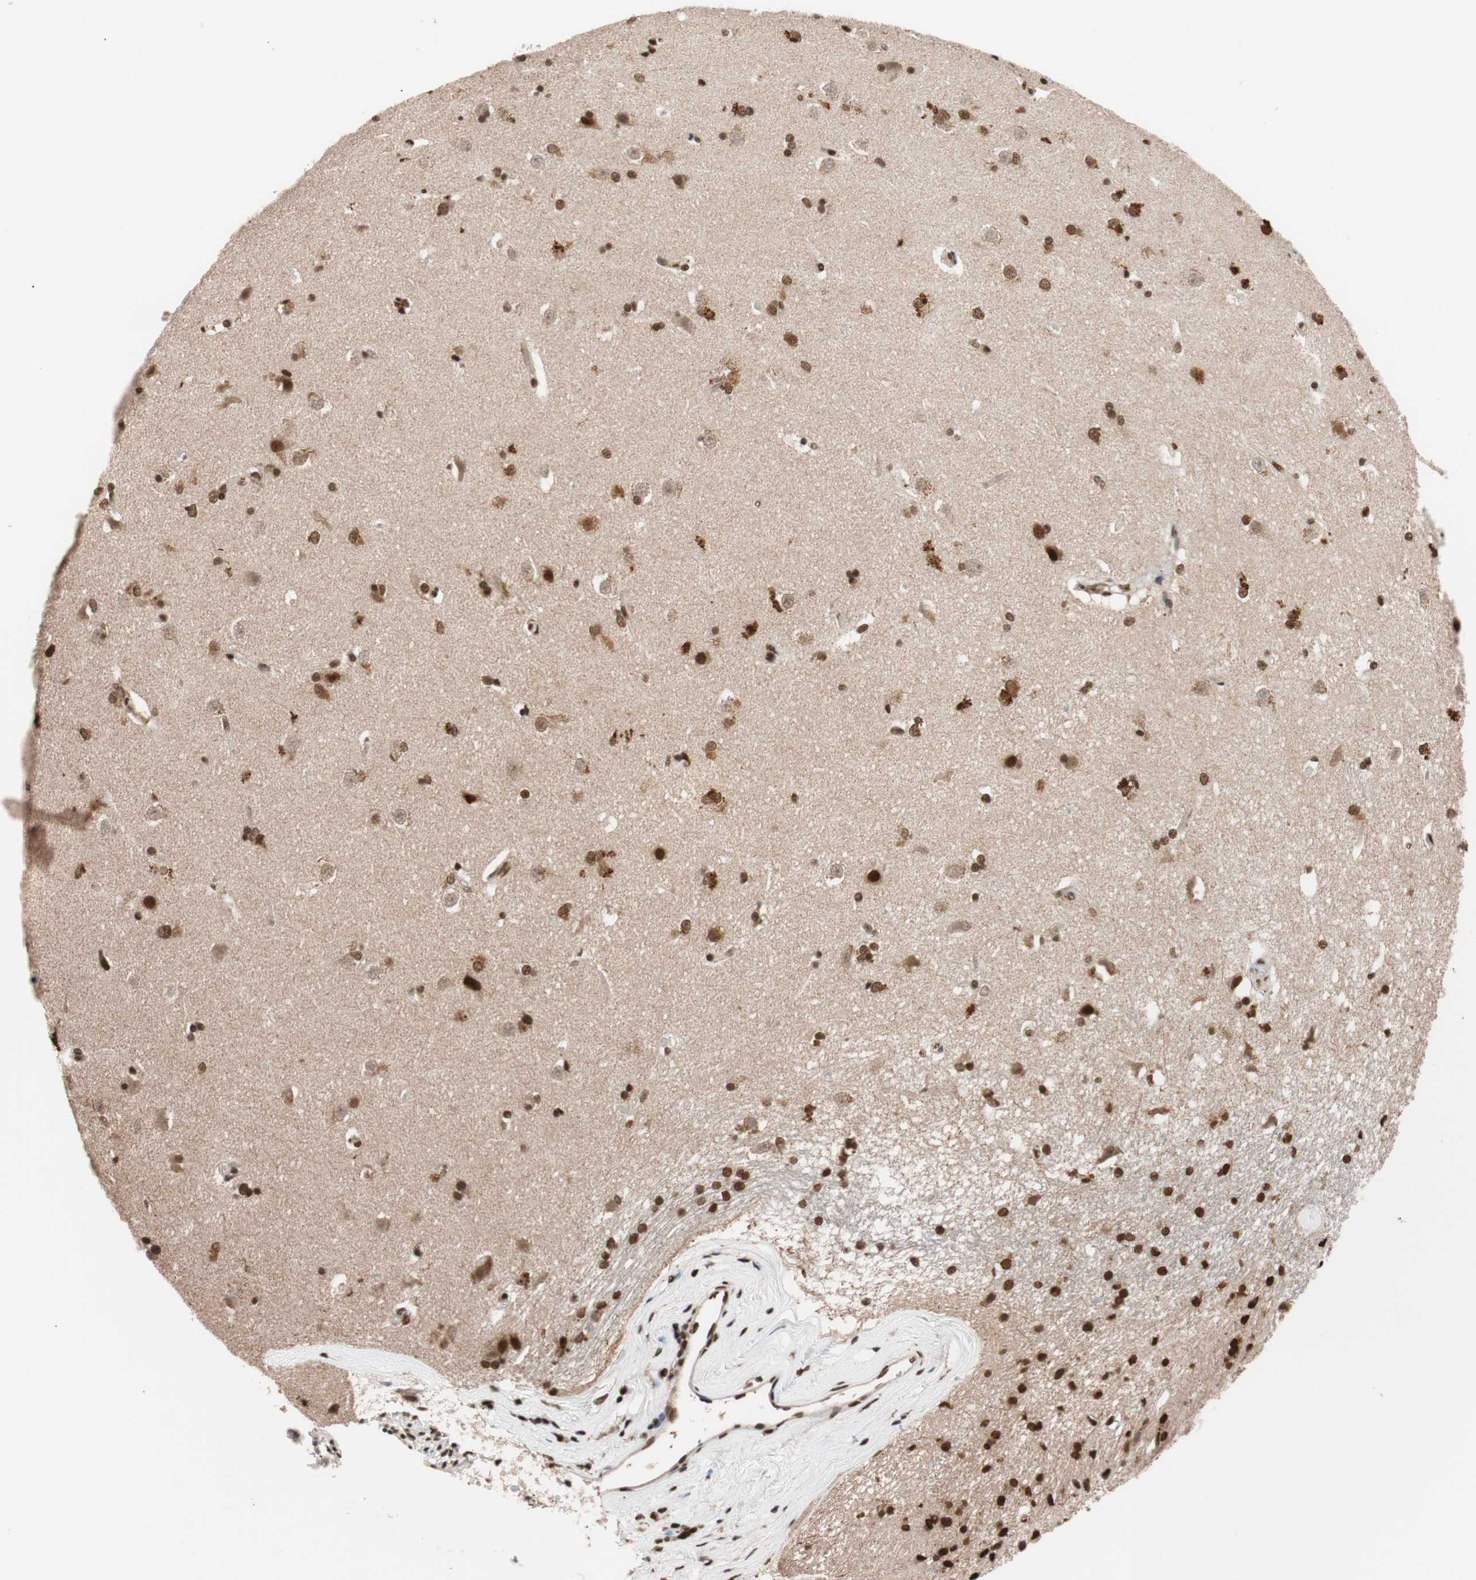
{"staining": {"intensity": "strong", "quantity": ">75%", "location": "nuclear"}, "tissue": "caudate", "cell_type": "Glial cells", "image_type": "normal", "snomed": [{"axis": "morphology", "description": "Normal tissue, NOS"}, {"axis": "topography", "description": "Lateral ventricle wall"}], "caption": "DAB (3,3'-diaminobenzidine) immunohistochemical staining of normal caudate displays strong nuclear protein positivity in approximately >75% of glial cells. Nuclei are stained in blue.", "gene": "CHAMP1", "patient": {"sex": "female", "age": 19}}